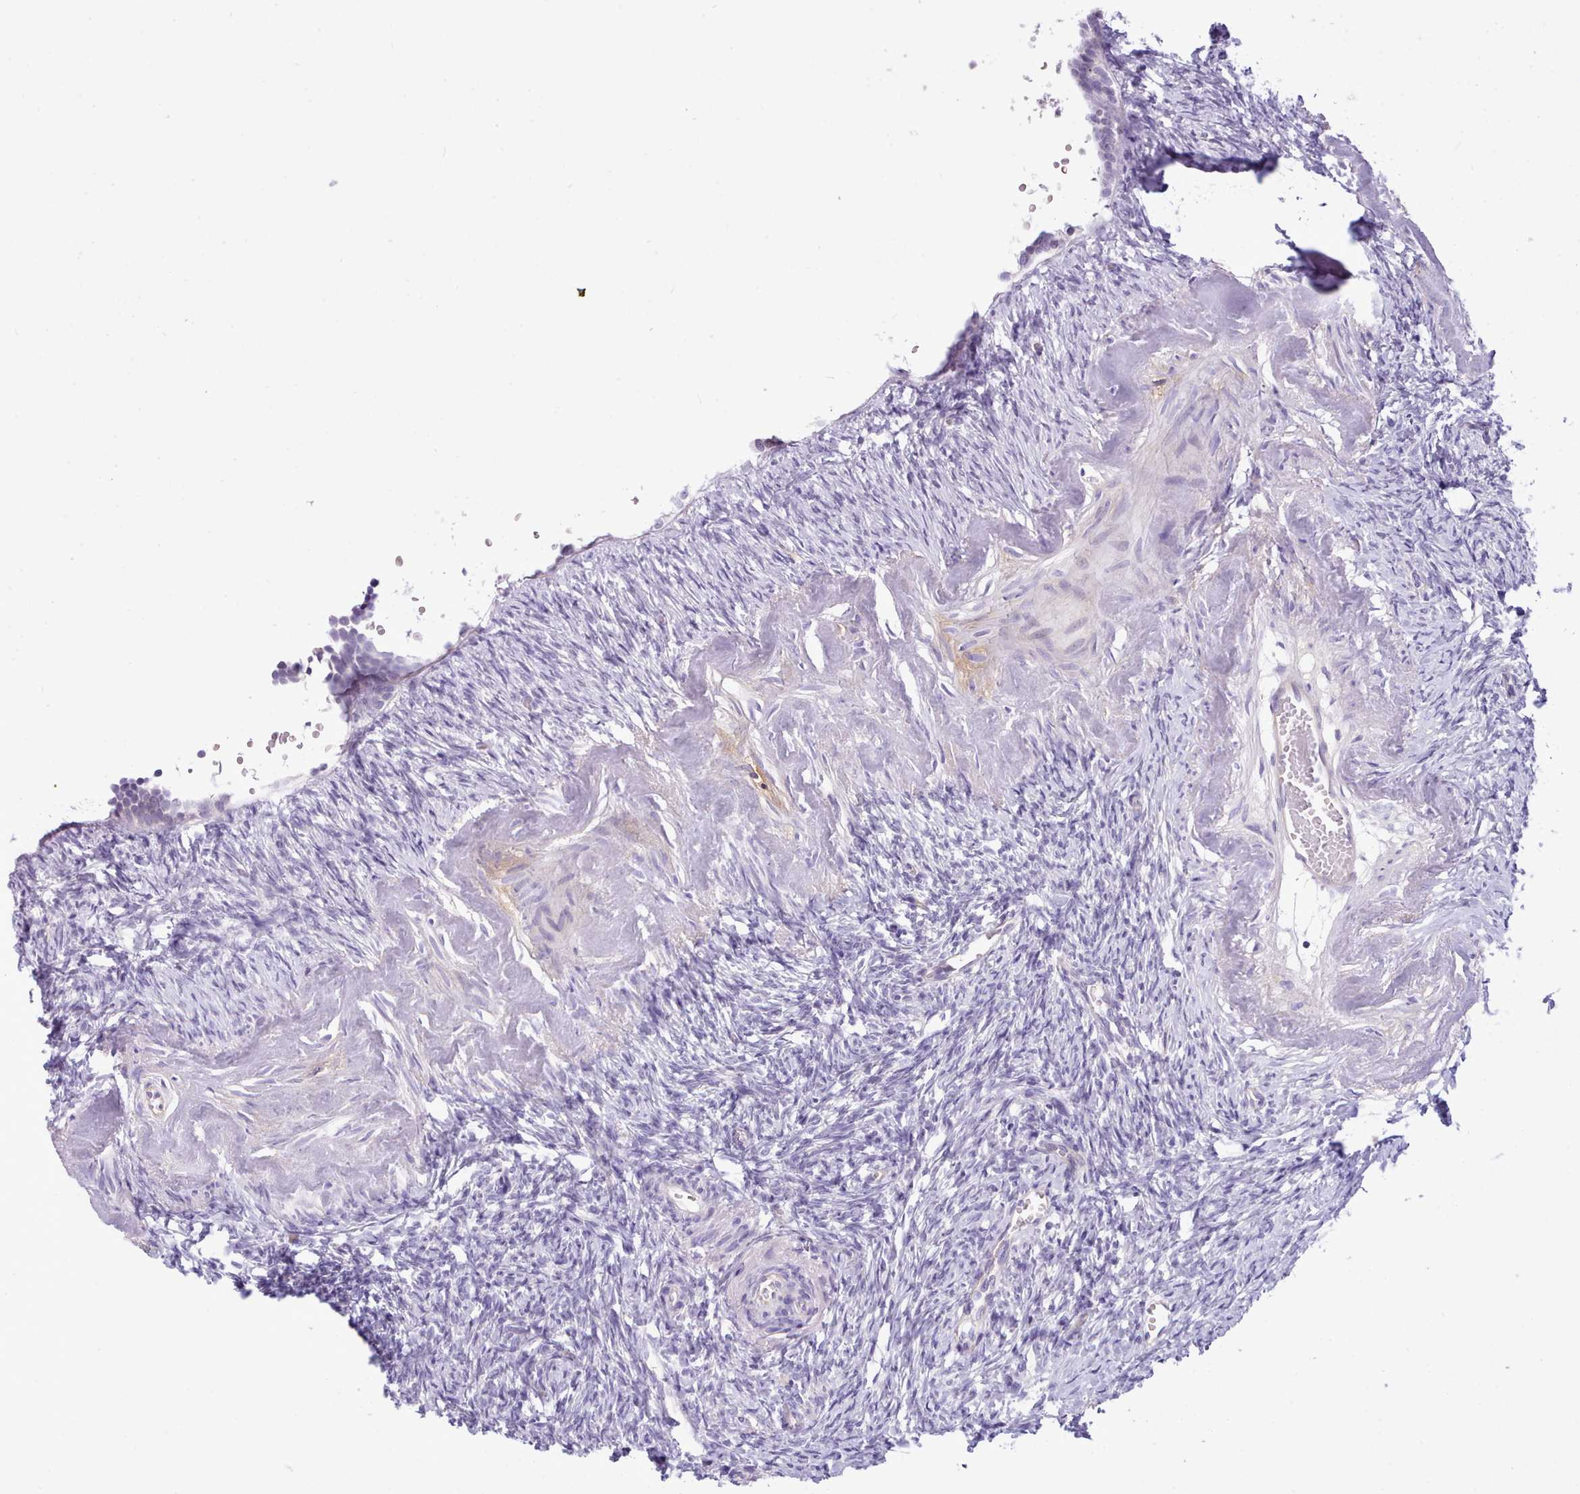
{"staining": {"intensity": "negative", "quantity": "none", "location": "none"}, "tissue": "ovary", "cell_type": "Ovarian stroma cells", "image_type": "normal", "snomed": [{"axis": "morphology", "description": "Normal tissue, NOS"}, {"axis": "topography", "description": "Ovary"}], "caption": "DAB (3,3'-diaminobenzidine) immunohistochemical staining of benign ovary exhibits no significant positivity in ovarian stroma cells. (DAB (3,3'-diaminobenzidine) IHC, high magnification).", "gene": "CYP2A13", "patient": {"sex": "female", "age": 51}}